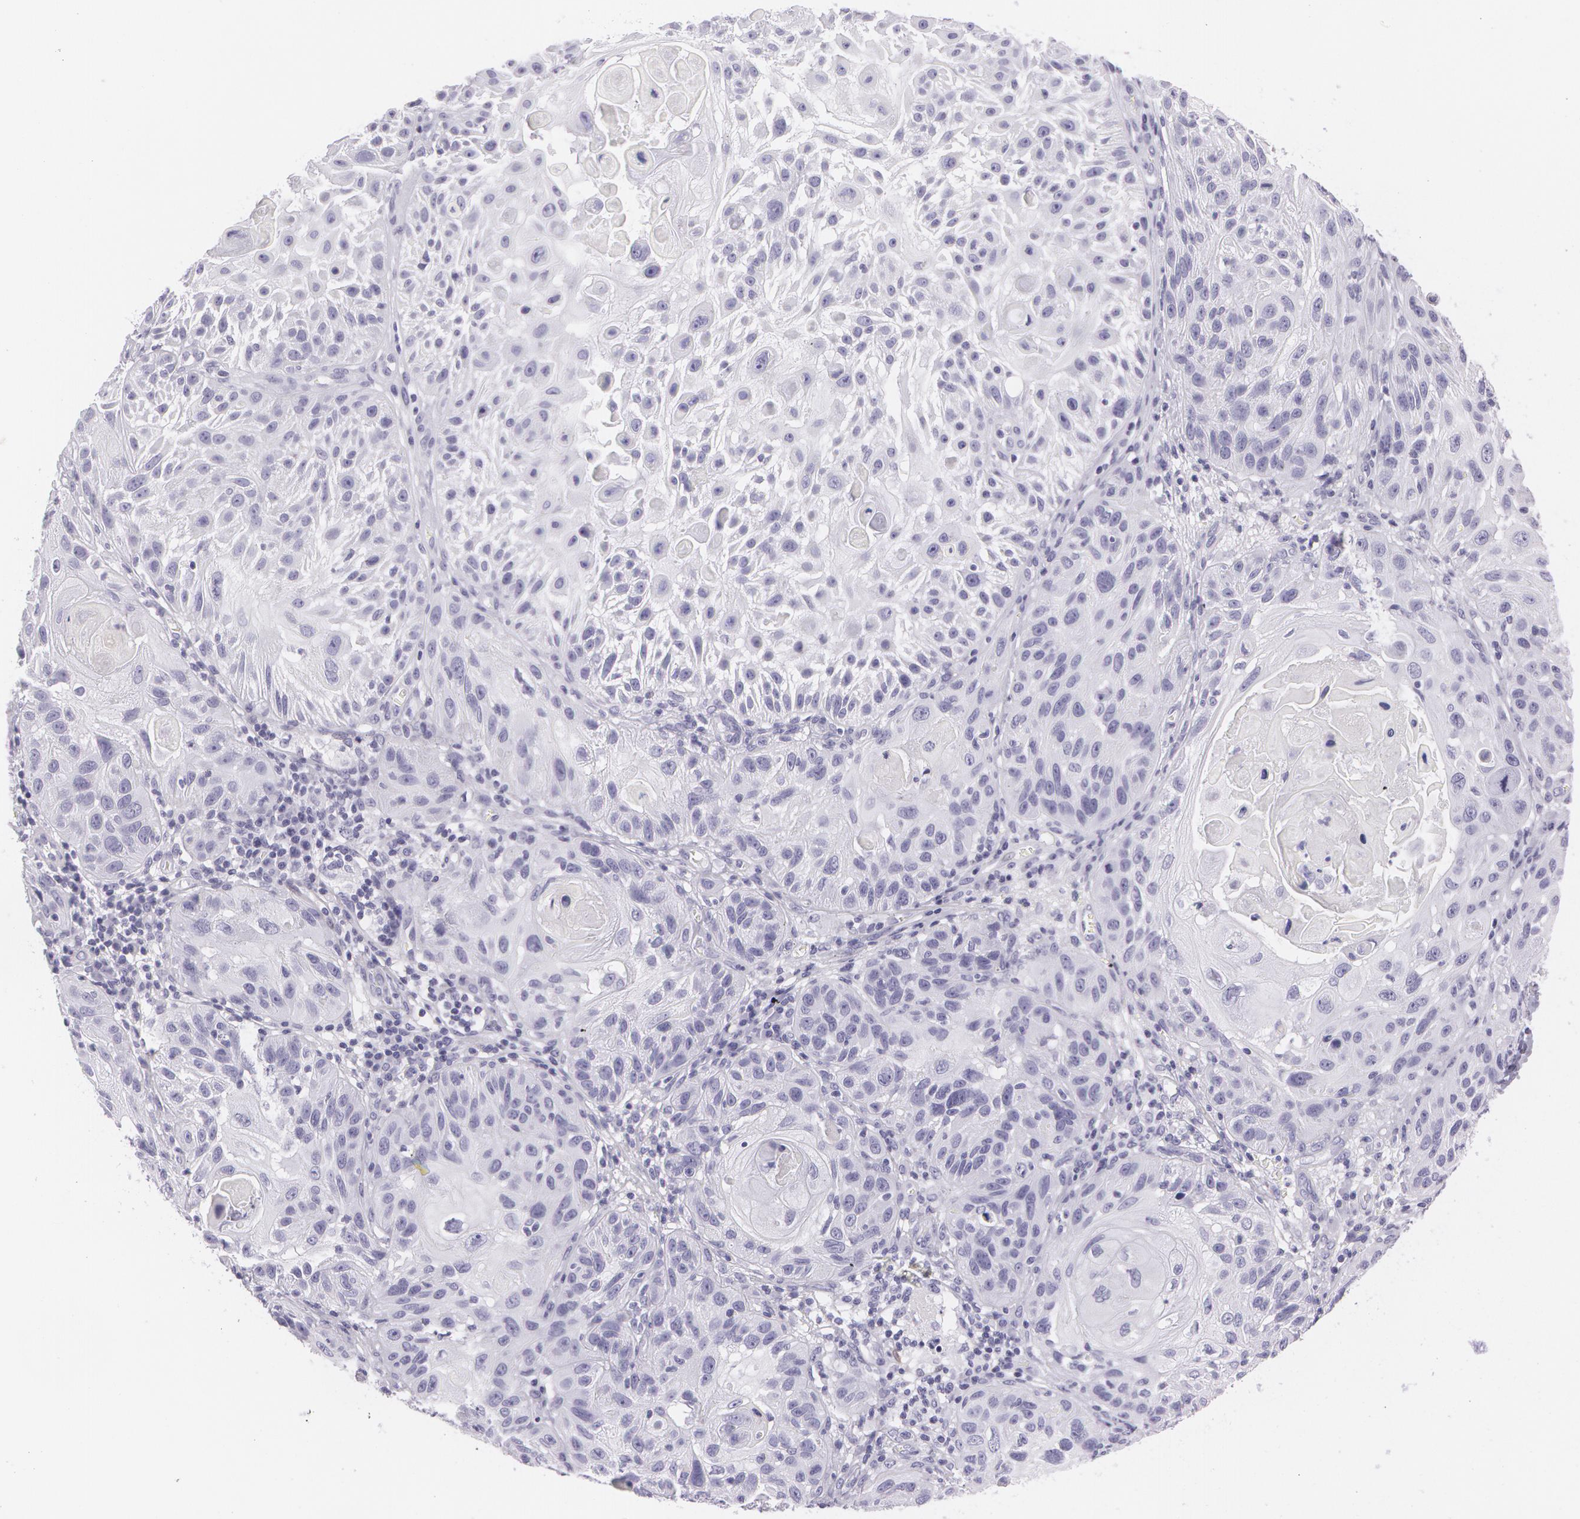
{"staining": {"intensity": "negative", "quantity": "none", "location": "none"}, "tissue": "skin cancer", "cell_type": "Tumor cells", "image_type": "cancer", "snomed": [{"axis": "morphology", "description": "Squamous cell carcinoma, NOS"}, {"axis": "topography", "description": "Skin"}], "caption": "Immunohistochemistry micrograph of neoplastic tissue: human squamous cell carcinoma (skin) stained with DAB displays no significant protein expression in tumor cells. (Stains: DAB (3,3'-diaminobenzidine) IHC with hematoxylin counter stain, Microscopy: brightfield microscopy at high magnification).", "gene": "SNCG", "patient": {"sex": "female", "age": 89}}